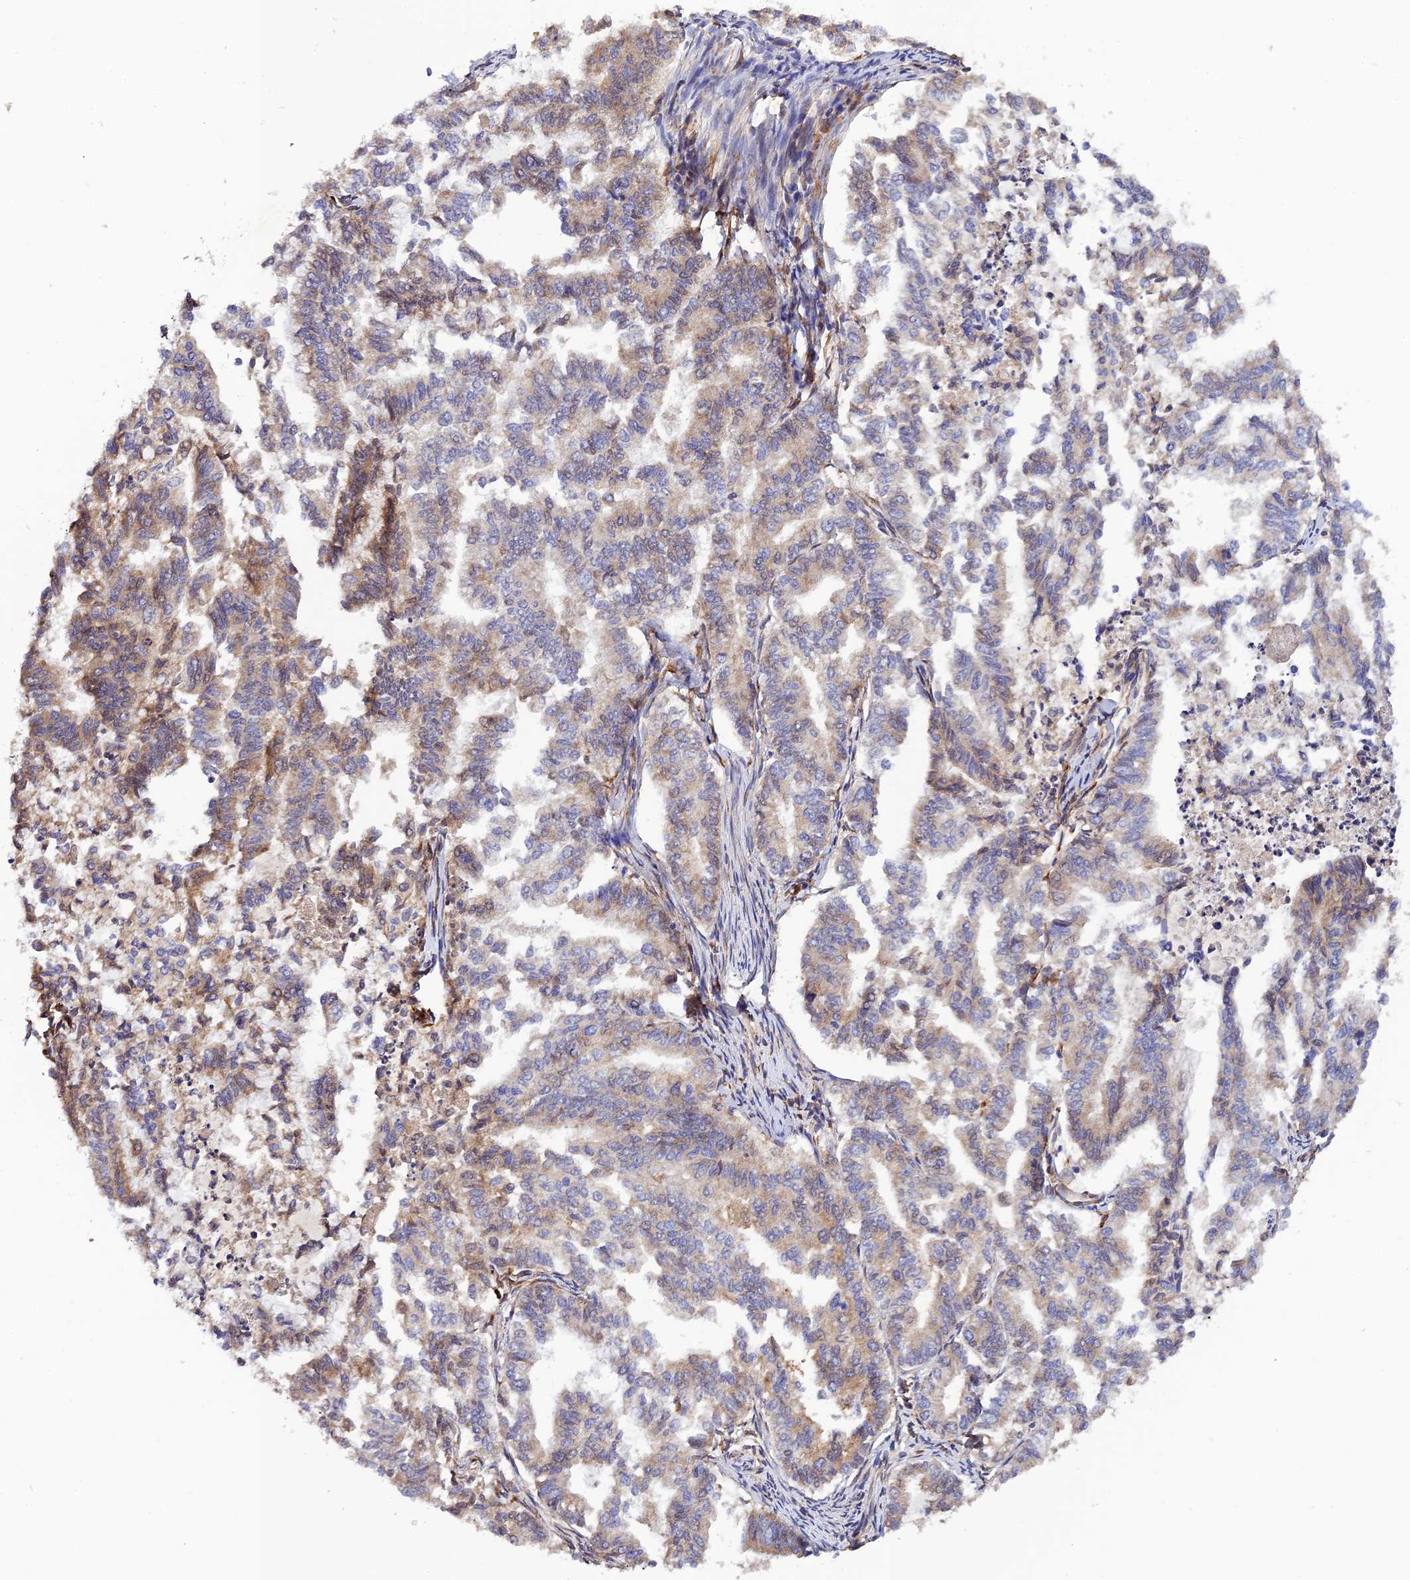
{"staining": {"intensity": "weak", "quantity": "25%-75%", "location": "cytoplasmic/membranous"}, "tissue": "endometrial cancer", "cell_type": "Tumor cells", "image_type": "cancer", "snomed": [{"axis": "morphology", "description": "Adenocarcinoma, NOS"}, {"axis": "topography", "description": "Endometrium"}], "caption": "Endometrial cancer (adenocarcinoma) stained for a protein displays weak cytoplasmic/membranous positivity in tumor cells.", "gene": "P3H3", "patient": {"sex": "female", "age": 79}}